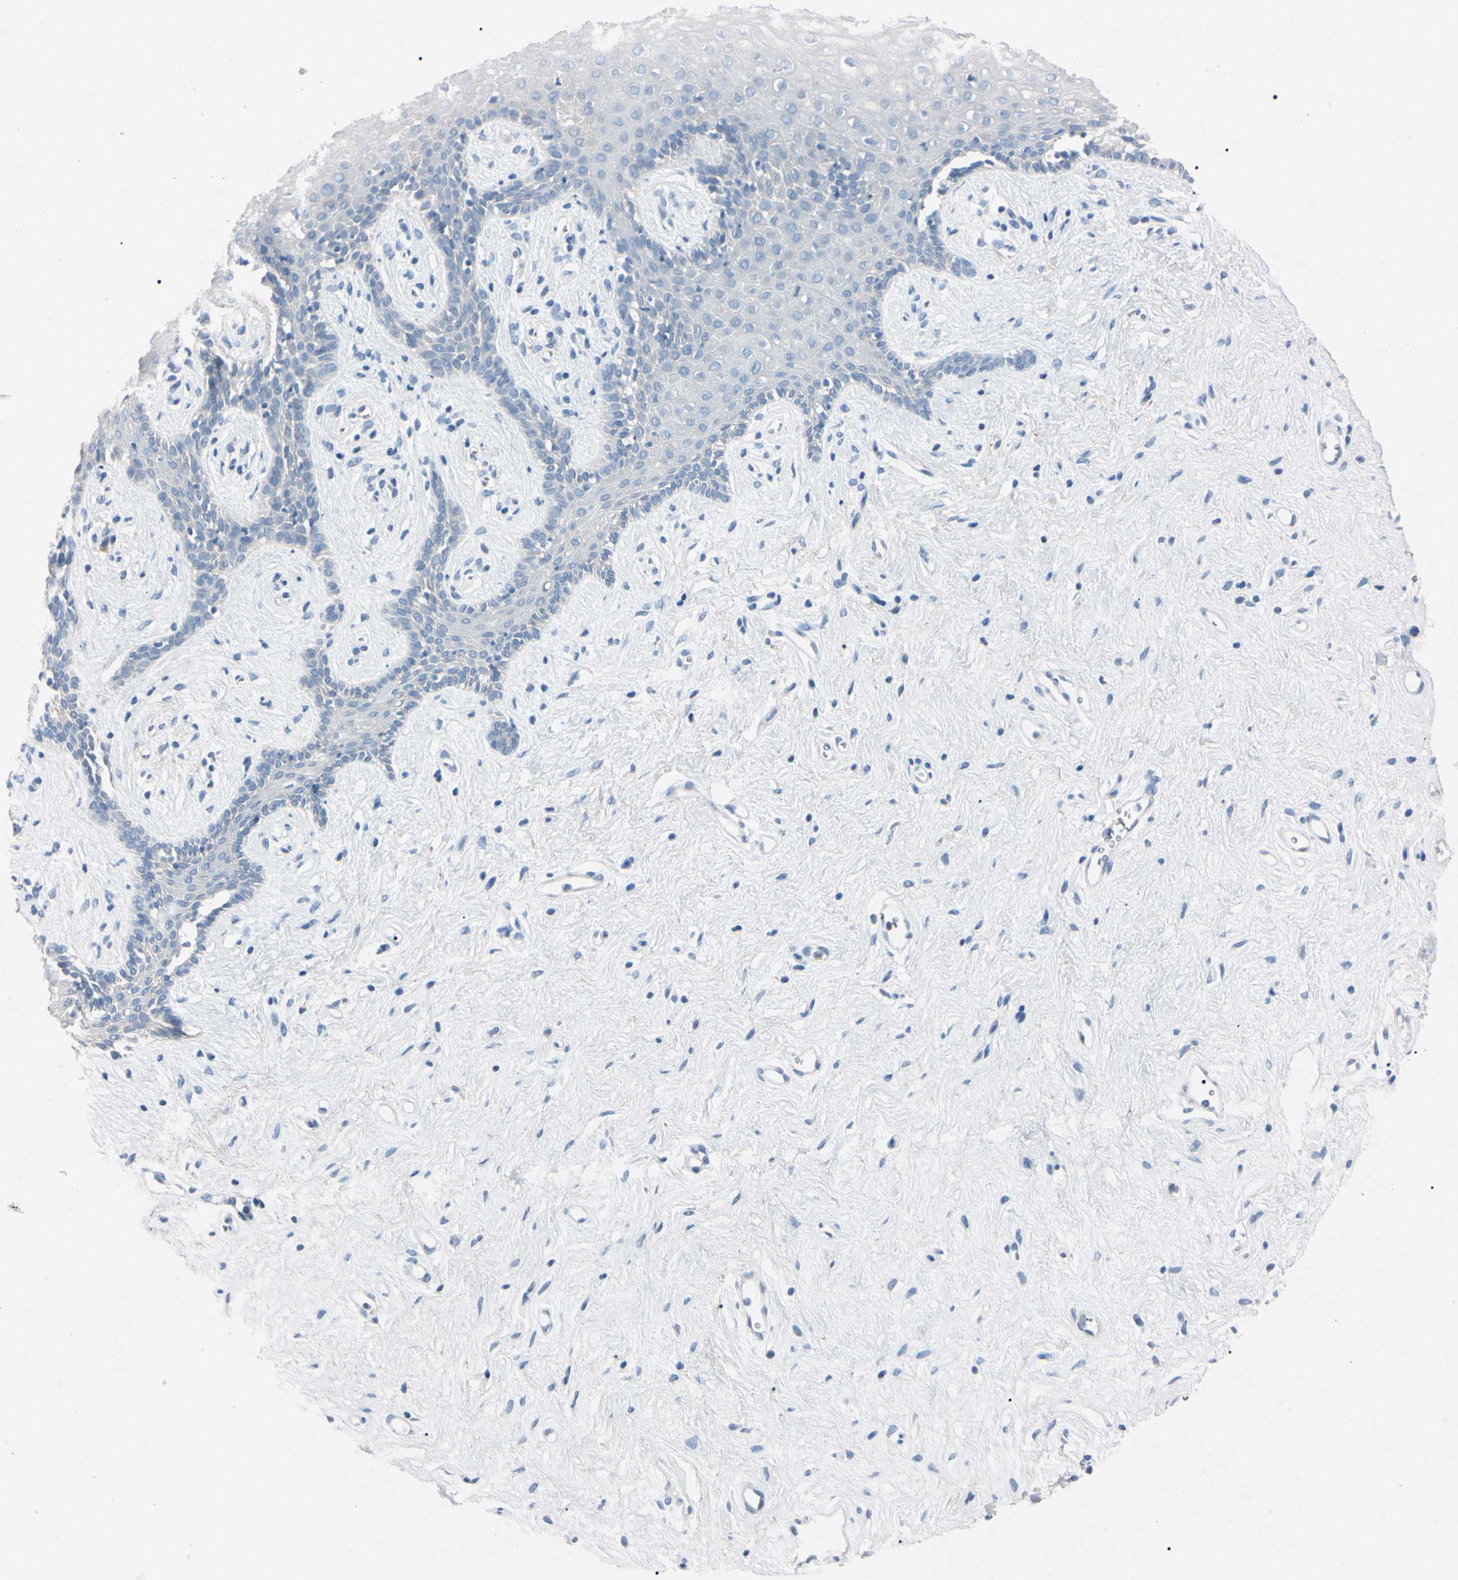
{"staining": {"intensity": "negative", "quantity": "none", "location": "none"}, "tissue": "vagina", "cell_type": "Squamous epithelial cells", "image_type": "normal", "snomed": [{"axis": "morphology", "description": "Normal tissue, NOS"}, {"axis": "topography", "description": "Vagina"}], "caption": "A histopathology image of vagina stained for a protein displays no brown staining in squamous epithelial cells.", "gene": "ELN", "patient": {"sex": "female", "age": 44}}